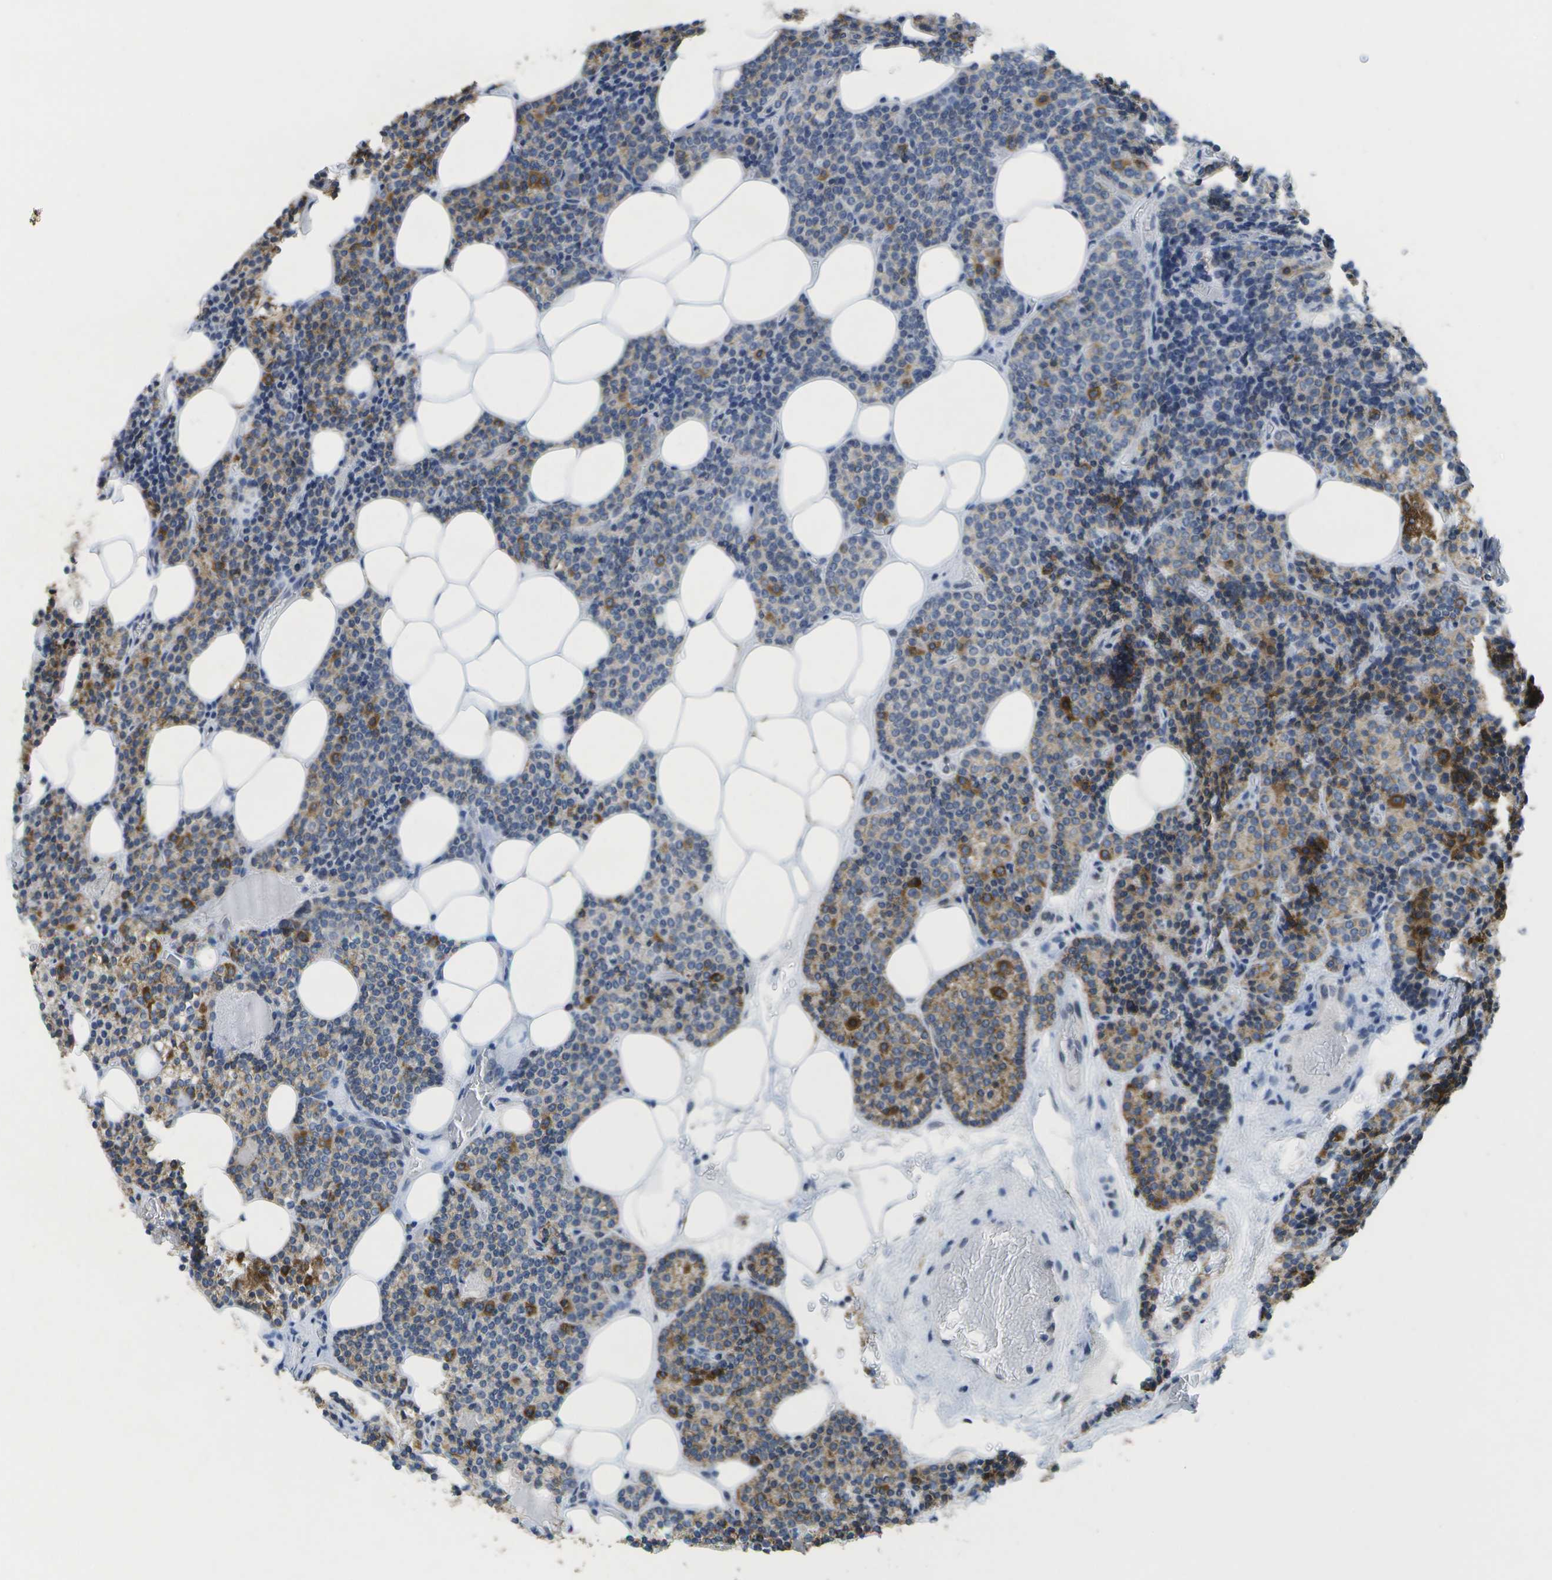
{"staining": {"intensity": "moderate", "quantity": "25%-75%", "location": "cytoplasmic/membranous"}, "tissue": "parathyroid gland", "cell_type": "Glandular cells", "image_type": "normal", "snomed": [{"axis": "morphology", "description": "Normal tissue, NOS"}, {"axis": "morphology", "description": "Adenoma, NOS"}, {"axis": "topography", "description": "Parathyroid gland"}], "caption": "This micrograph displays immunohistochemistry (IHC) staining of normal parathyroid gland, with medium moderate cytoplasmic/membranous staining in approximately 25%-75% of glandular cells.", "gene": "TMEM223", "patient": {"sex": "female", "age": 54}}